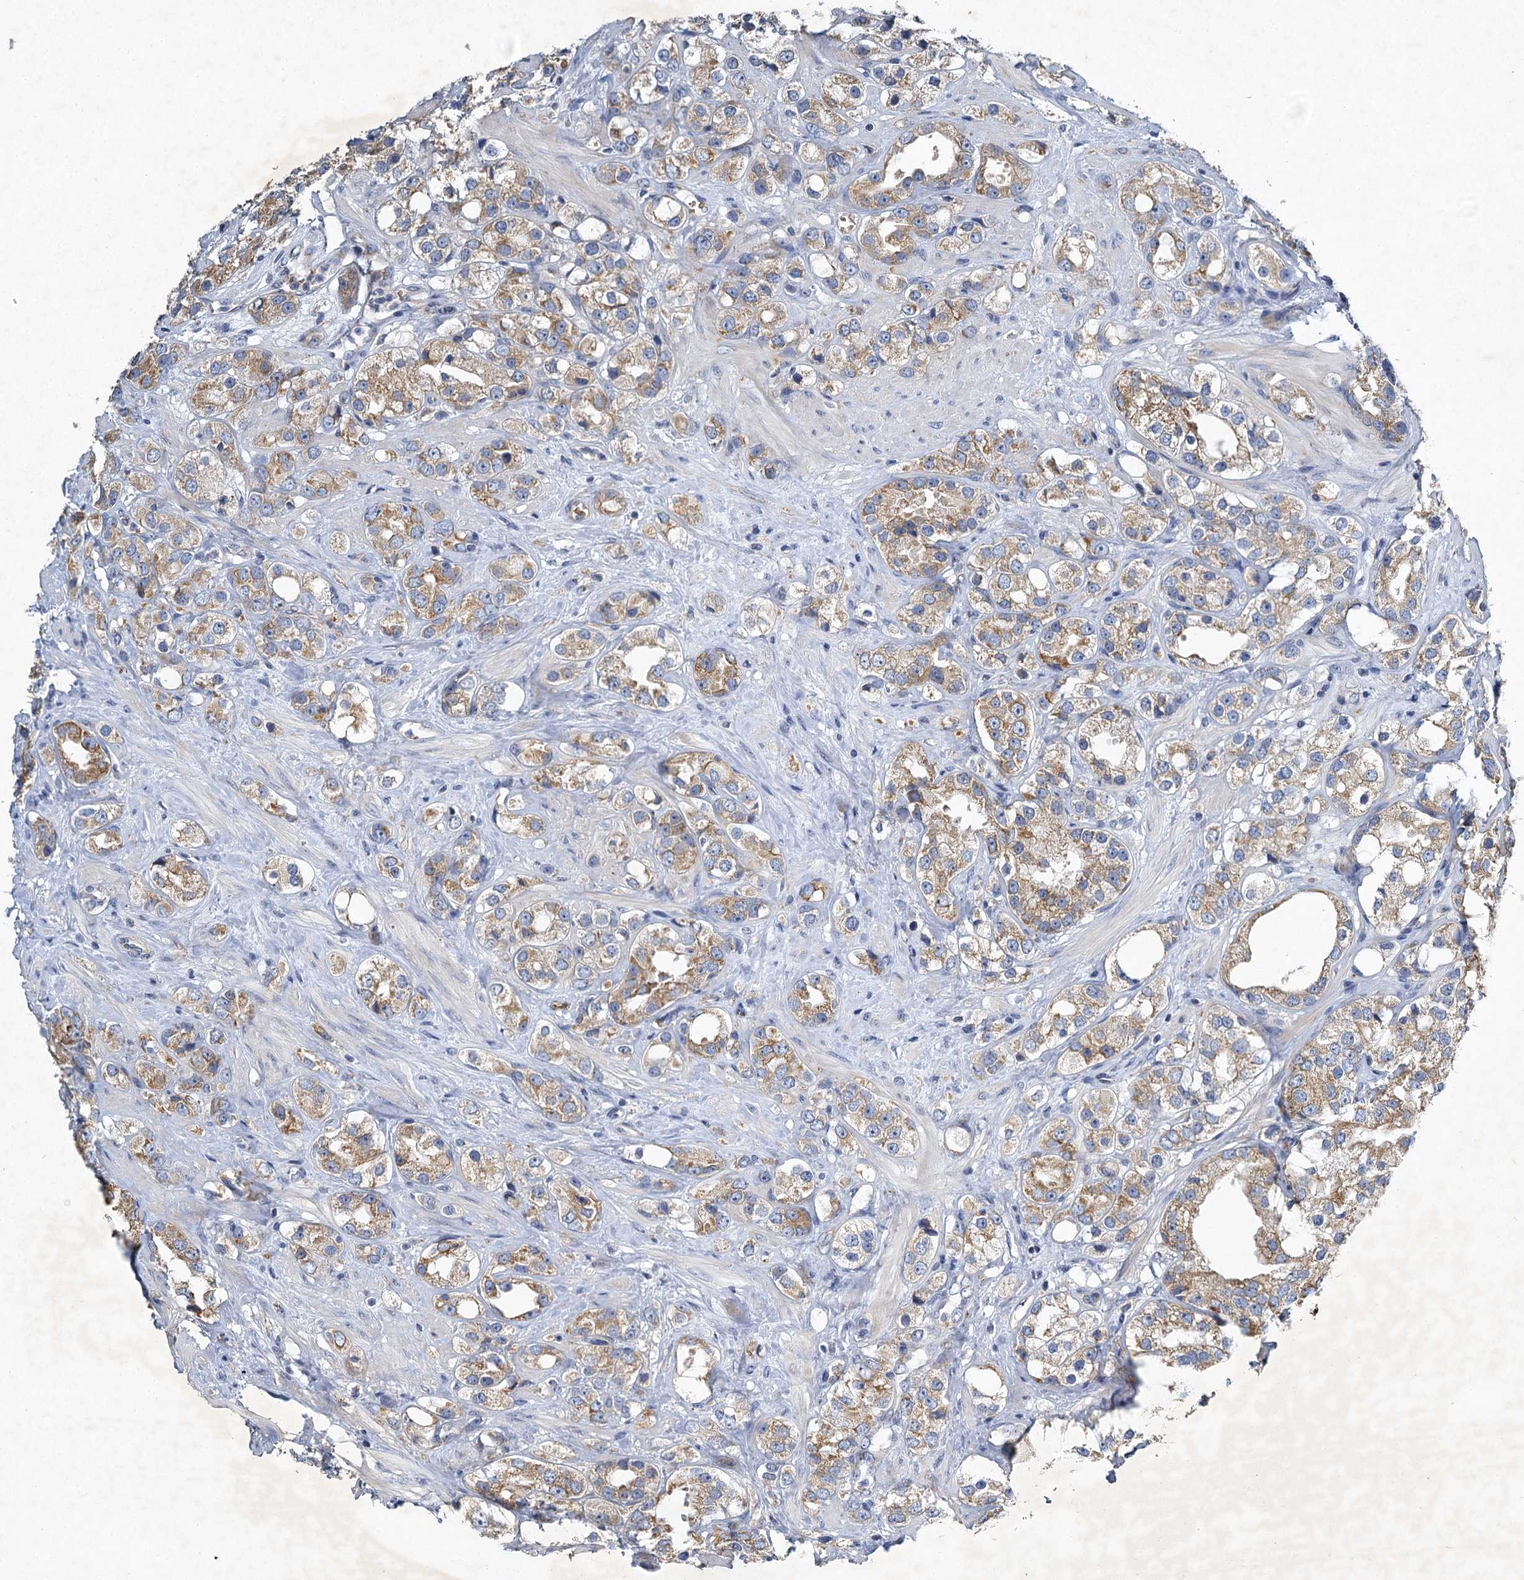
{"staining": {"intensity": "moderate", "quantity": ">75%", "location": "cytoplasmic/membranous"}, "tissue": "prostate cancer", "cell_type": "Tumor cells", "image_type": "cancer", "snomed": [{"axis": "morphology", "description": "Adenocarcinoma, NOS"}, {"axis": "topography", "description": "Prostate"}], "caption": "Immunohistochemical staining of human prostate cancer reveals medium levels of moderate cytoplasmic/membranous protein staining in about >75% of tumor cells.", "gene": "BCS1L", "patient": {"sex": "male", "age": 79}}